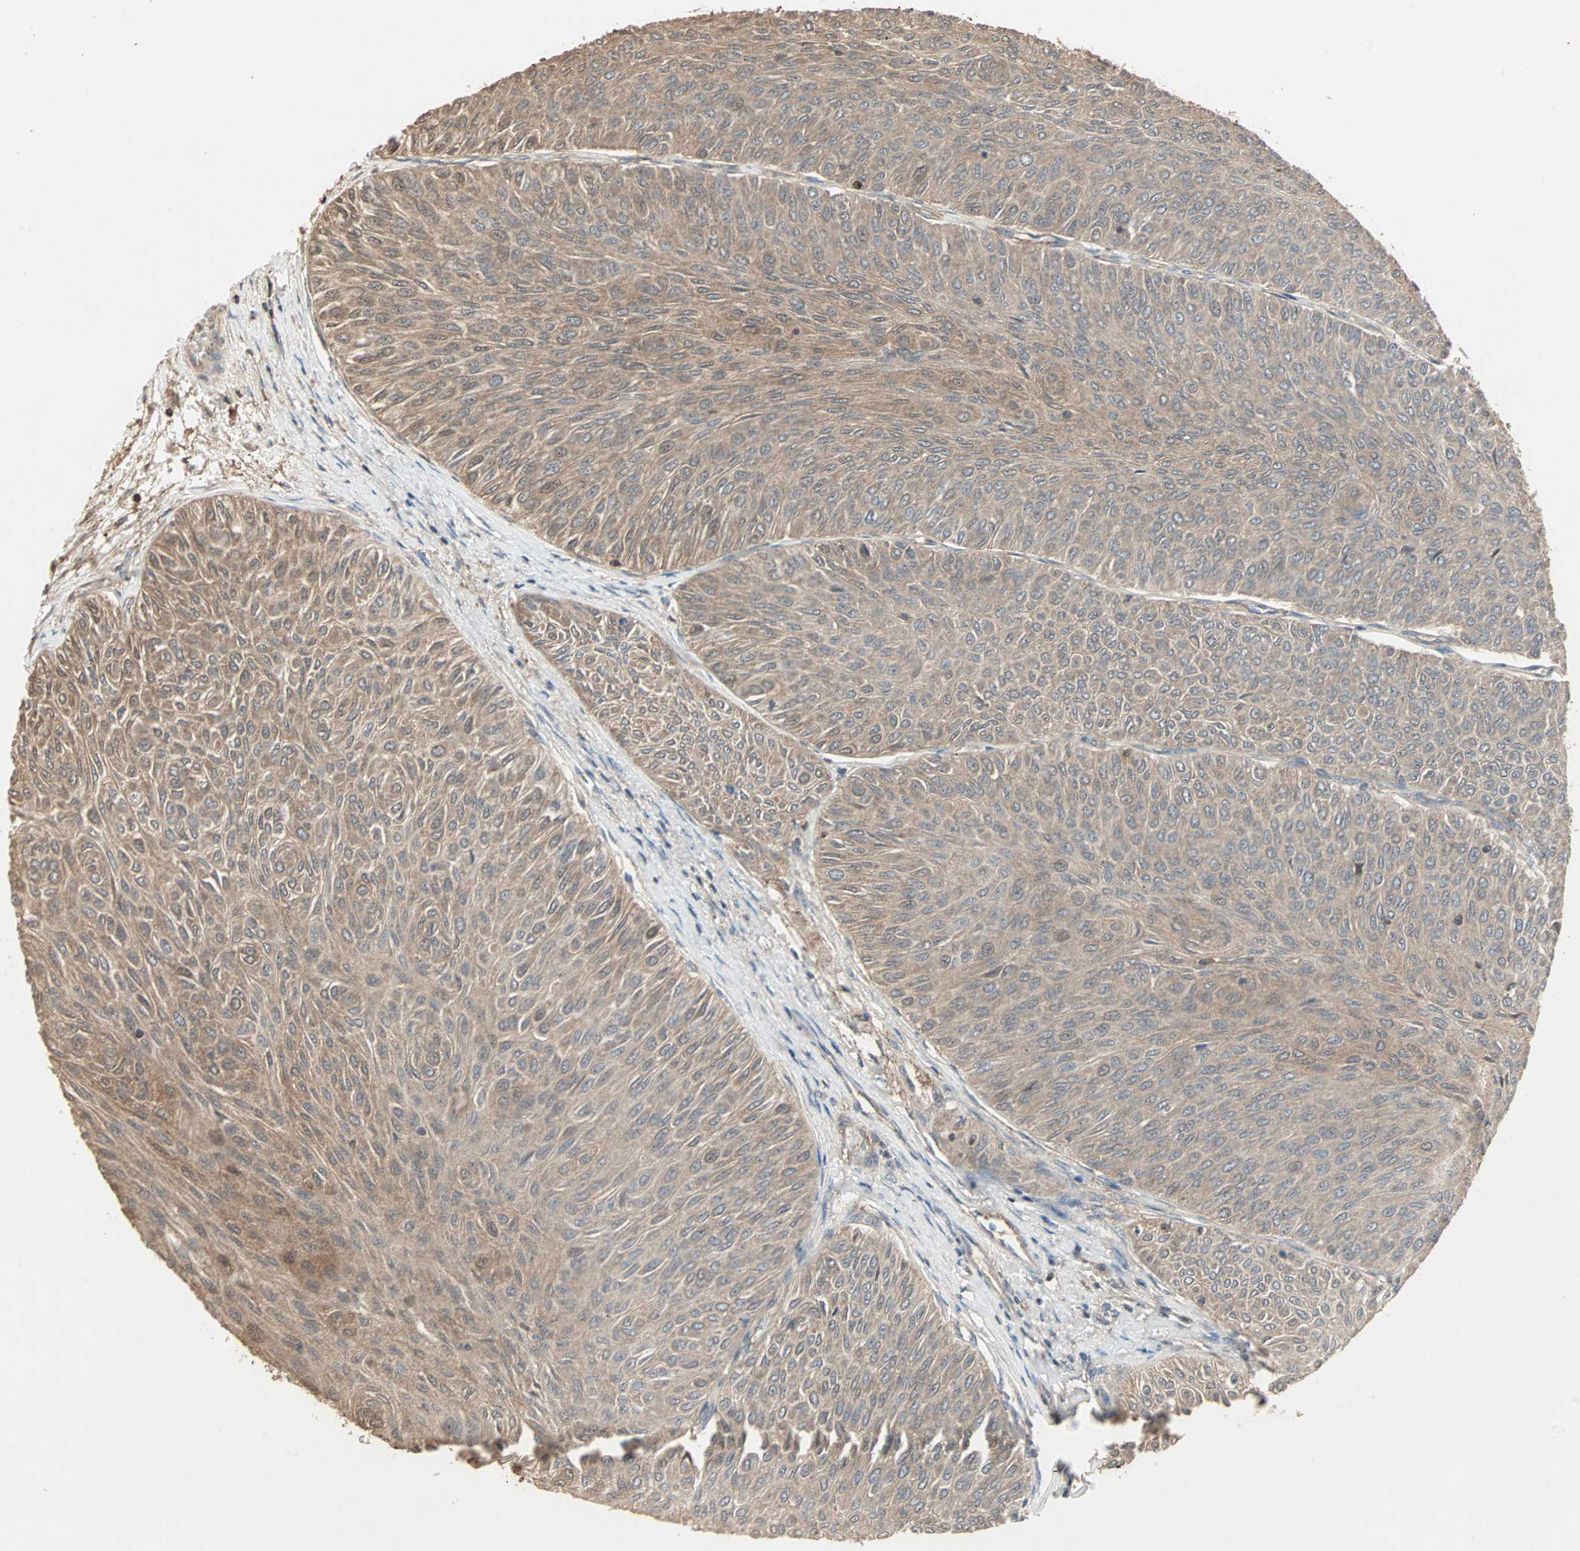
{"staining": {"intensity": "moderate", "quantity": ">75%", "location": "cytoplasmic/membranous,nuclear"}, "tissue": "urothelial cancer", "cell_type": "Tumor cells", "image_type": "cancer", "snomed": [{"axis": "morphology", "description": "Urothelial carcinoma, Low grade"}, {"axis": "topography", "description": "Urinary bladder"}], "caption": "A brown stain labels moderate cytoplasmic/membranous and nuclear expression of a protein in human urothelial cancer tumor cells.", "gene": "DRG2", "patient": {"sex": "male", "age": 78}}